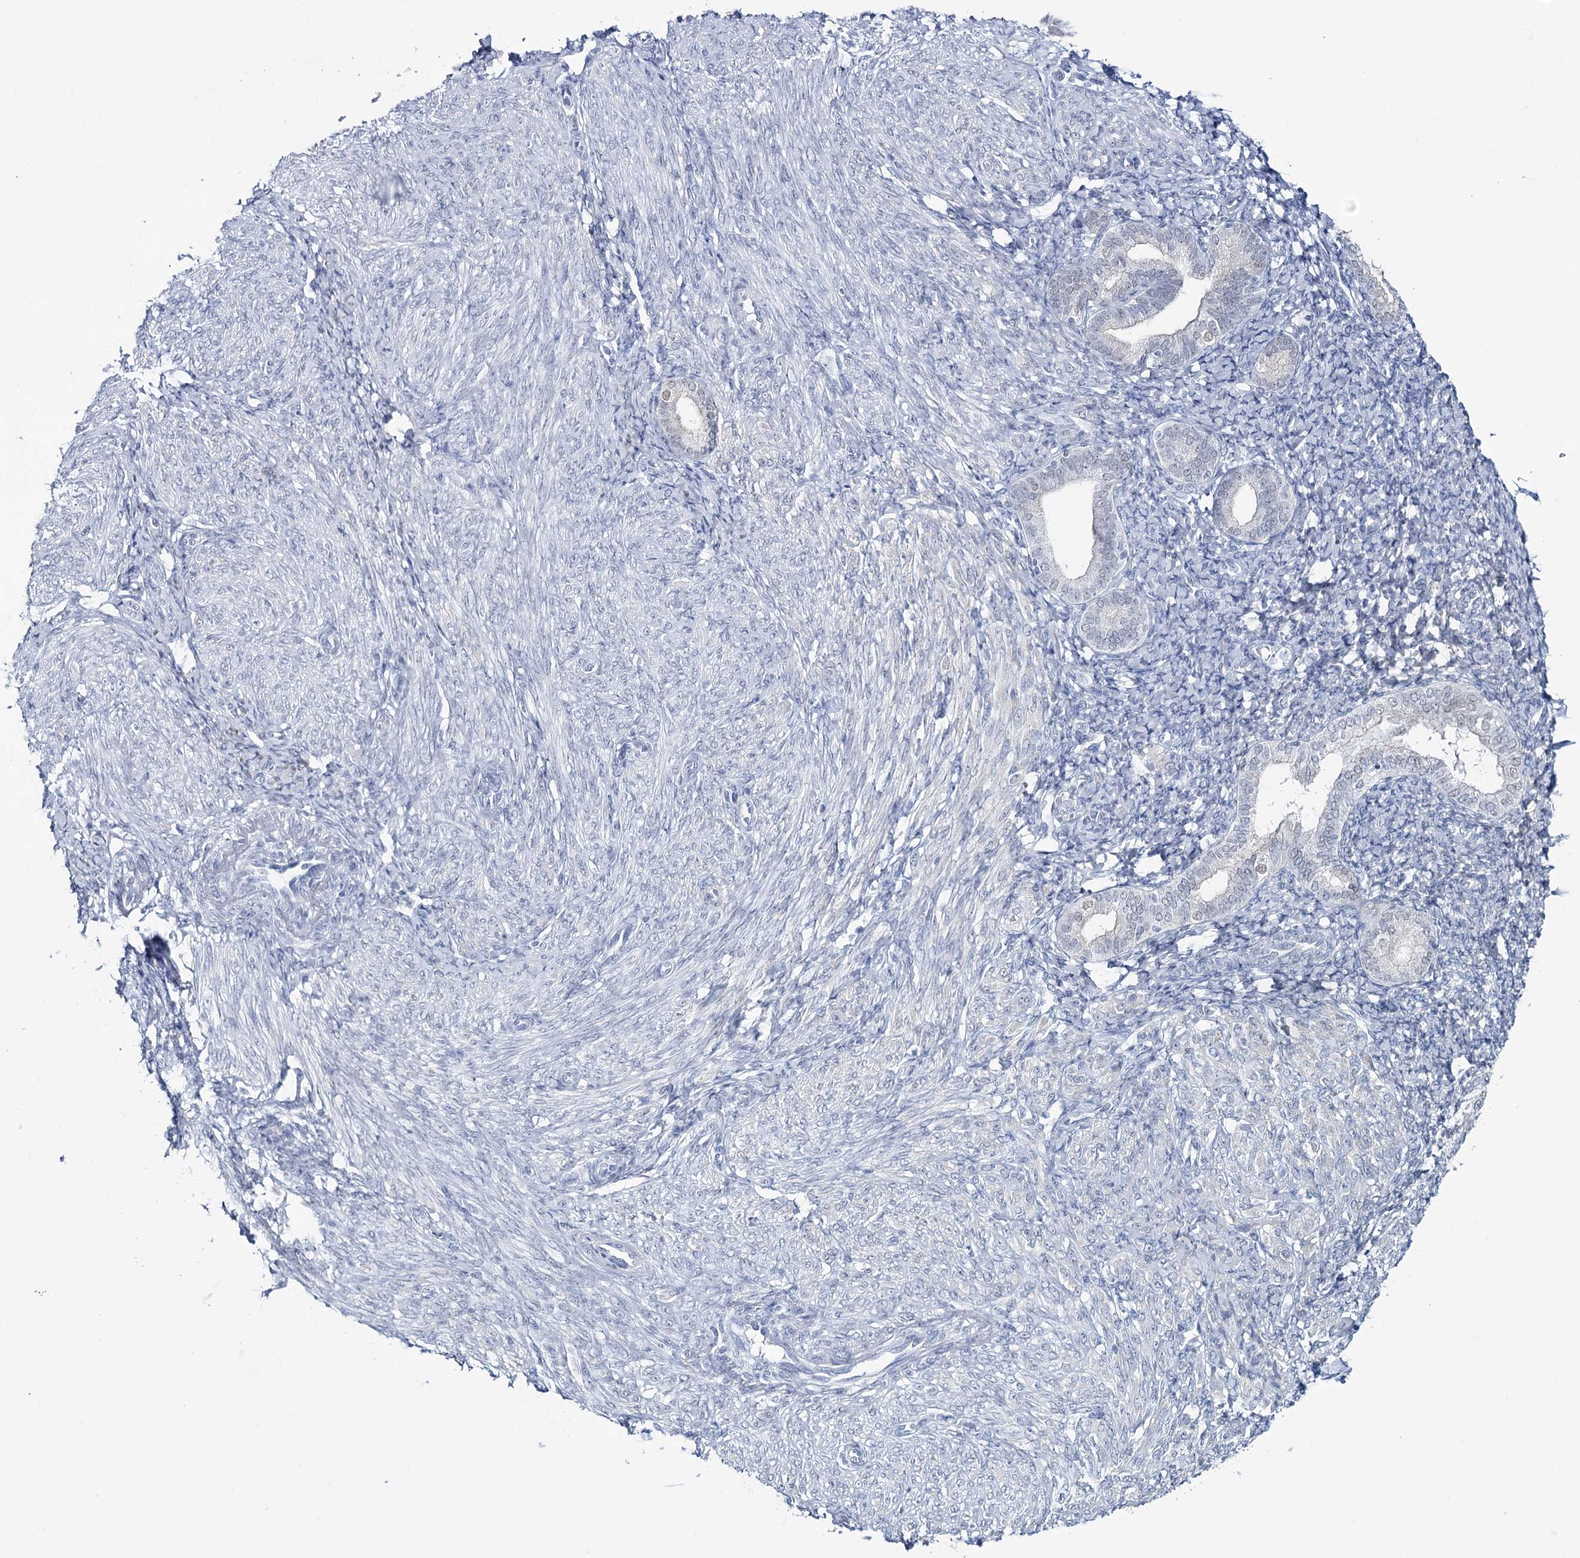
{"staining": {"intensity": "negative", "quantity": "none", "location": "none"}, "tissue": "endometrium", "cell_type": "Cells in endometrial stroma", "image_type": "normal", "snomed": [{"axis": "morphology", "description": "Normal tissue, NOS"}, {"axis": "topography", "description": "Endometrium"}], "caption": "This is a micrograph of immunohistochemistry staining of normal endometrium, which shows no positivity in cells in endometrial stroma.", "gene": "ZC3H8", "patient": {"sex": "female", "age": 72}}